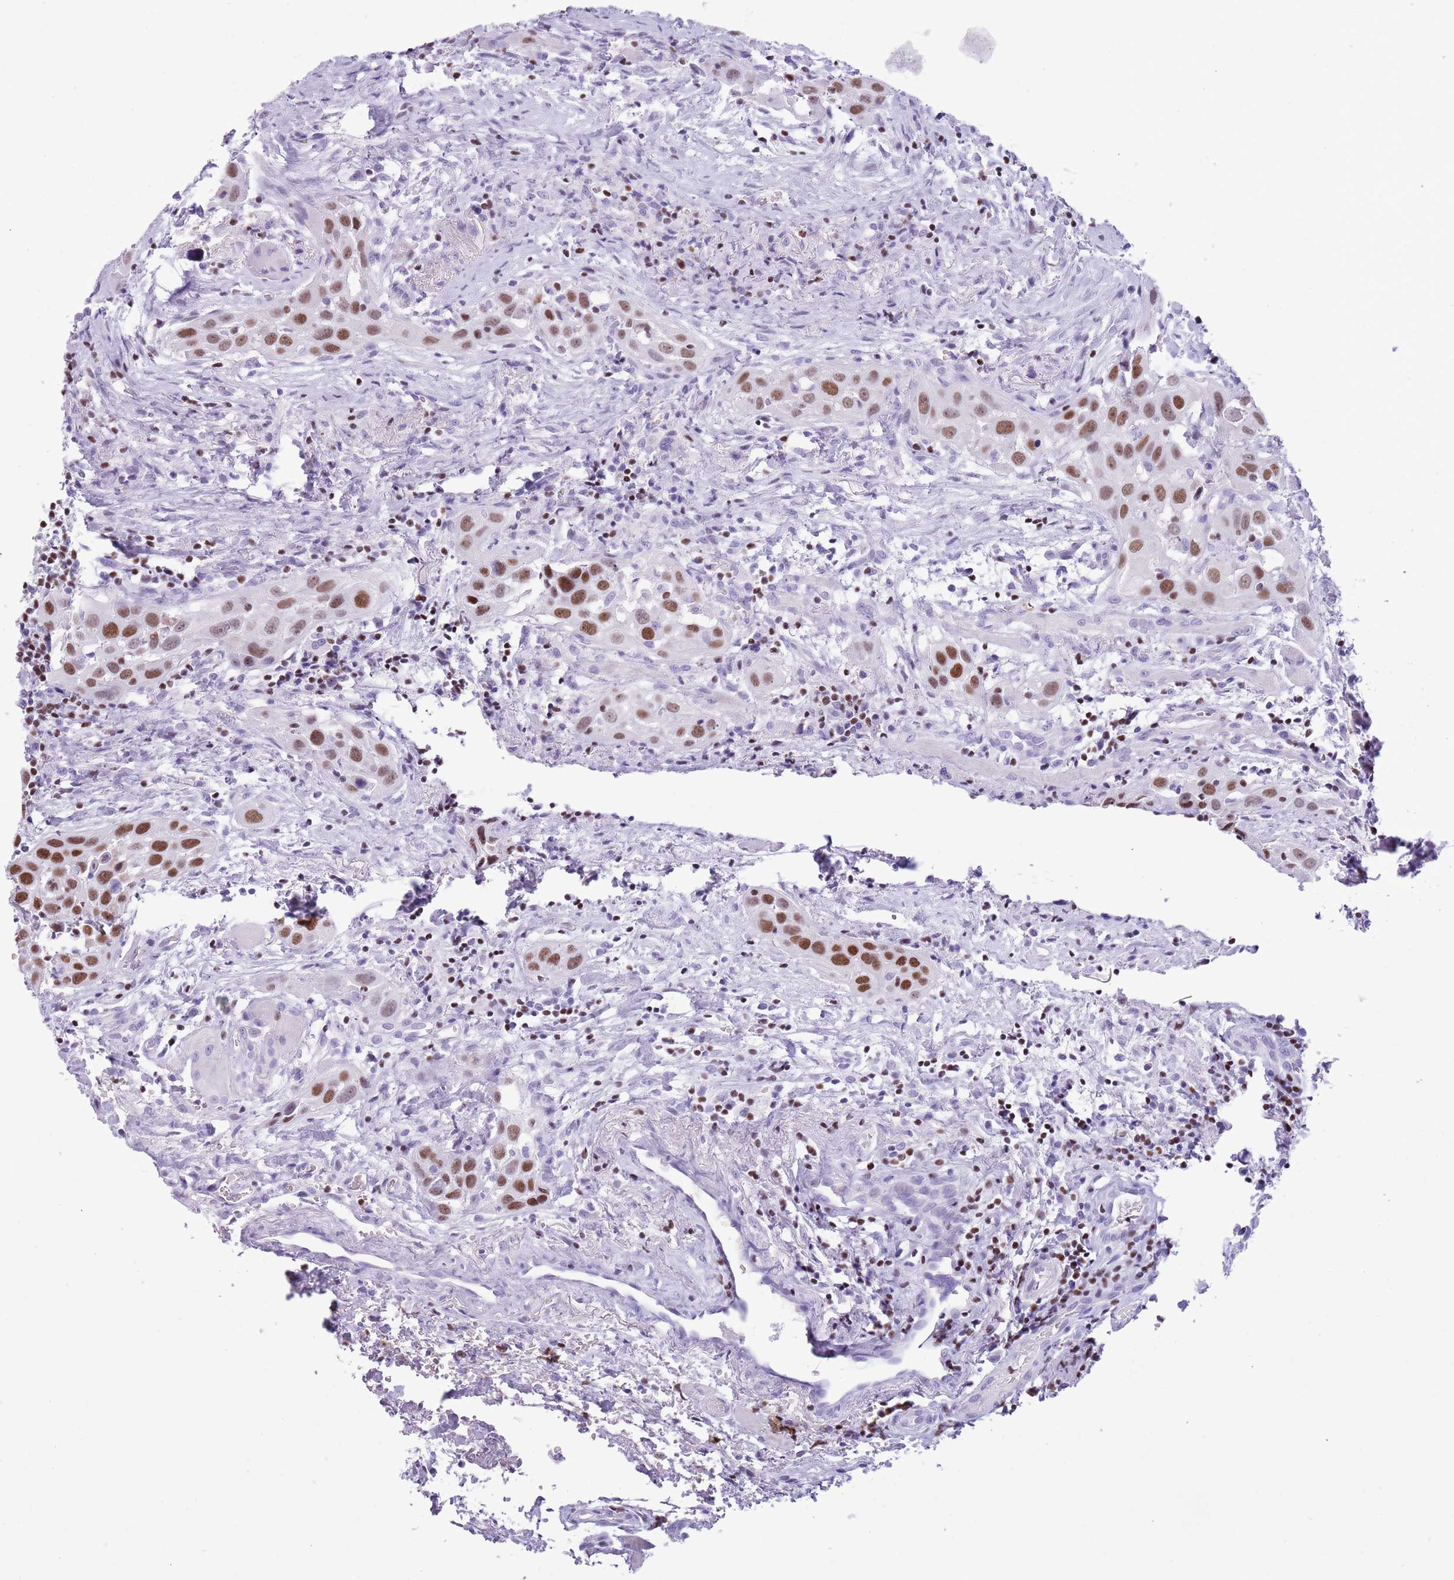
{"staining": {"intensity": "moderate", "quantity": ">75%", "location": "nuclear"}, "tissue": "head and neck cancer", "cell_type": "Tumor cells", "image_type": "cancer", "snomed": [{"axis": "morphology", "description": "Squamous cell carcinoma, NOS"}, {"axis": "topography", "description": "Oral tissue"}, {"axis": "topography", "description": "Head-Neck"}], "caption": "There is medium levels of moderate nuclear positivity in tumor cells of head and neck squamous cell carcinoma, as demonstrated by immunohistochemical staining (brown color).", "gene": "BCL11B", "patient": {"sex": "female", "age": 50}}